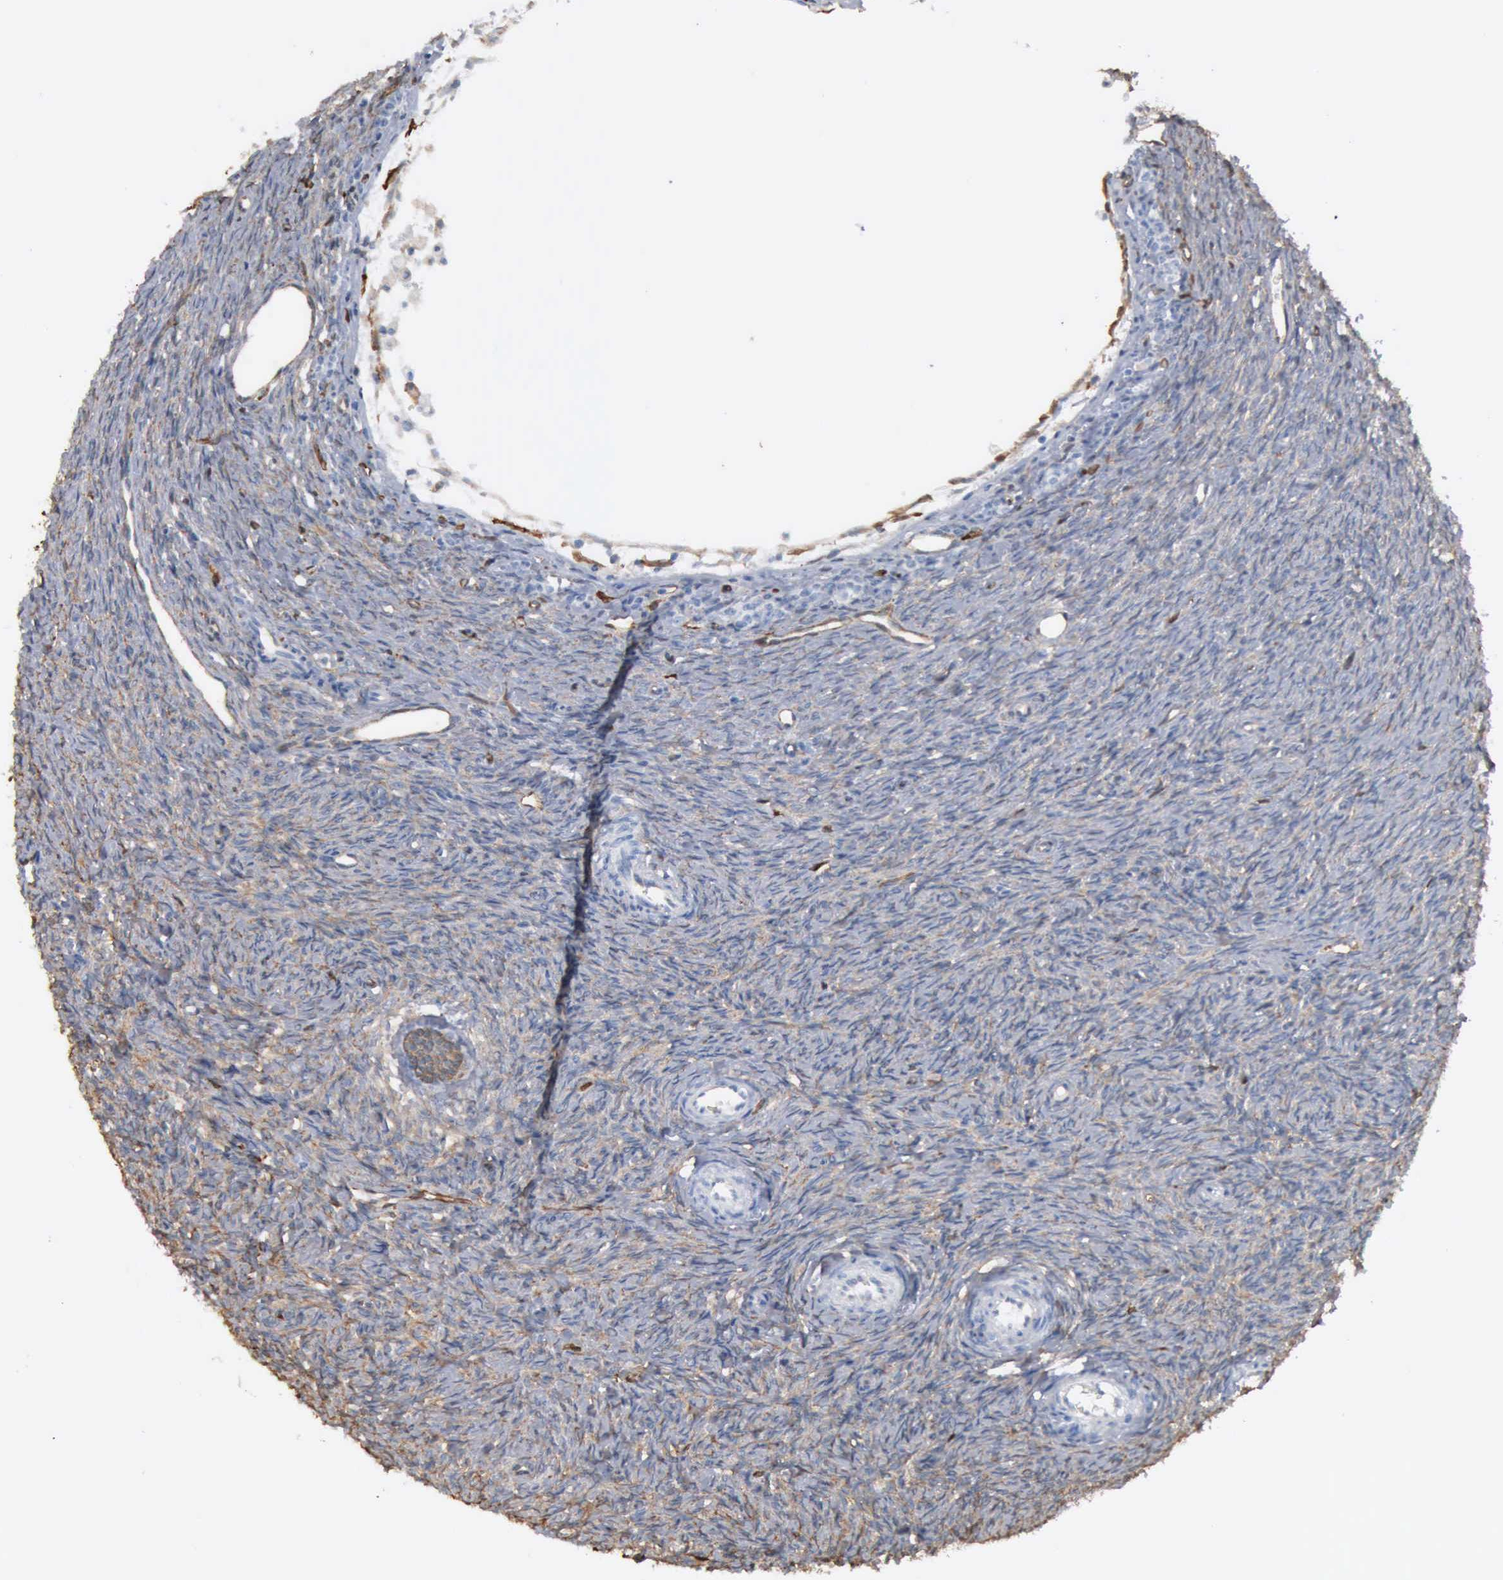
{"staining": {"intensity": "weak", "quantity": ">75%", "location": "cytoplasmic/membranous"}, "tissue": "ovary", "cell_type": "Ovarian stroma cells", "image_type": "normal", "snomed": [{"axis": "morphology", "description": "Normal tissue, NOS"}, {"axis": "topography", "description": "Ovary"}], "caption": "This histopathology image displays immunohistochemistry staining of unremarkable human ovary, with low weak cytoplasmic/membranous expression in approximately >75% of ovarian stroma cells.", "gene": "FSCN1", "patient": {"sex": "female", "age": 32}}